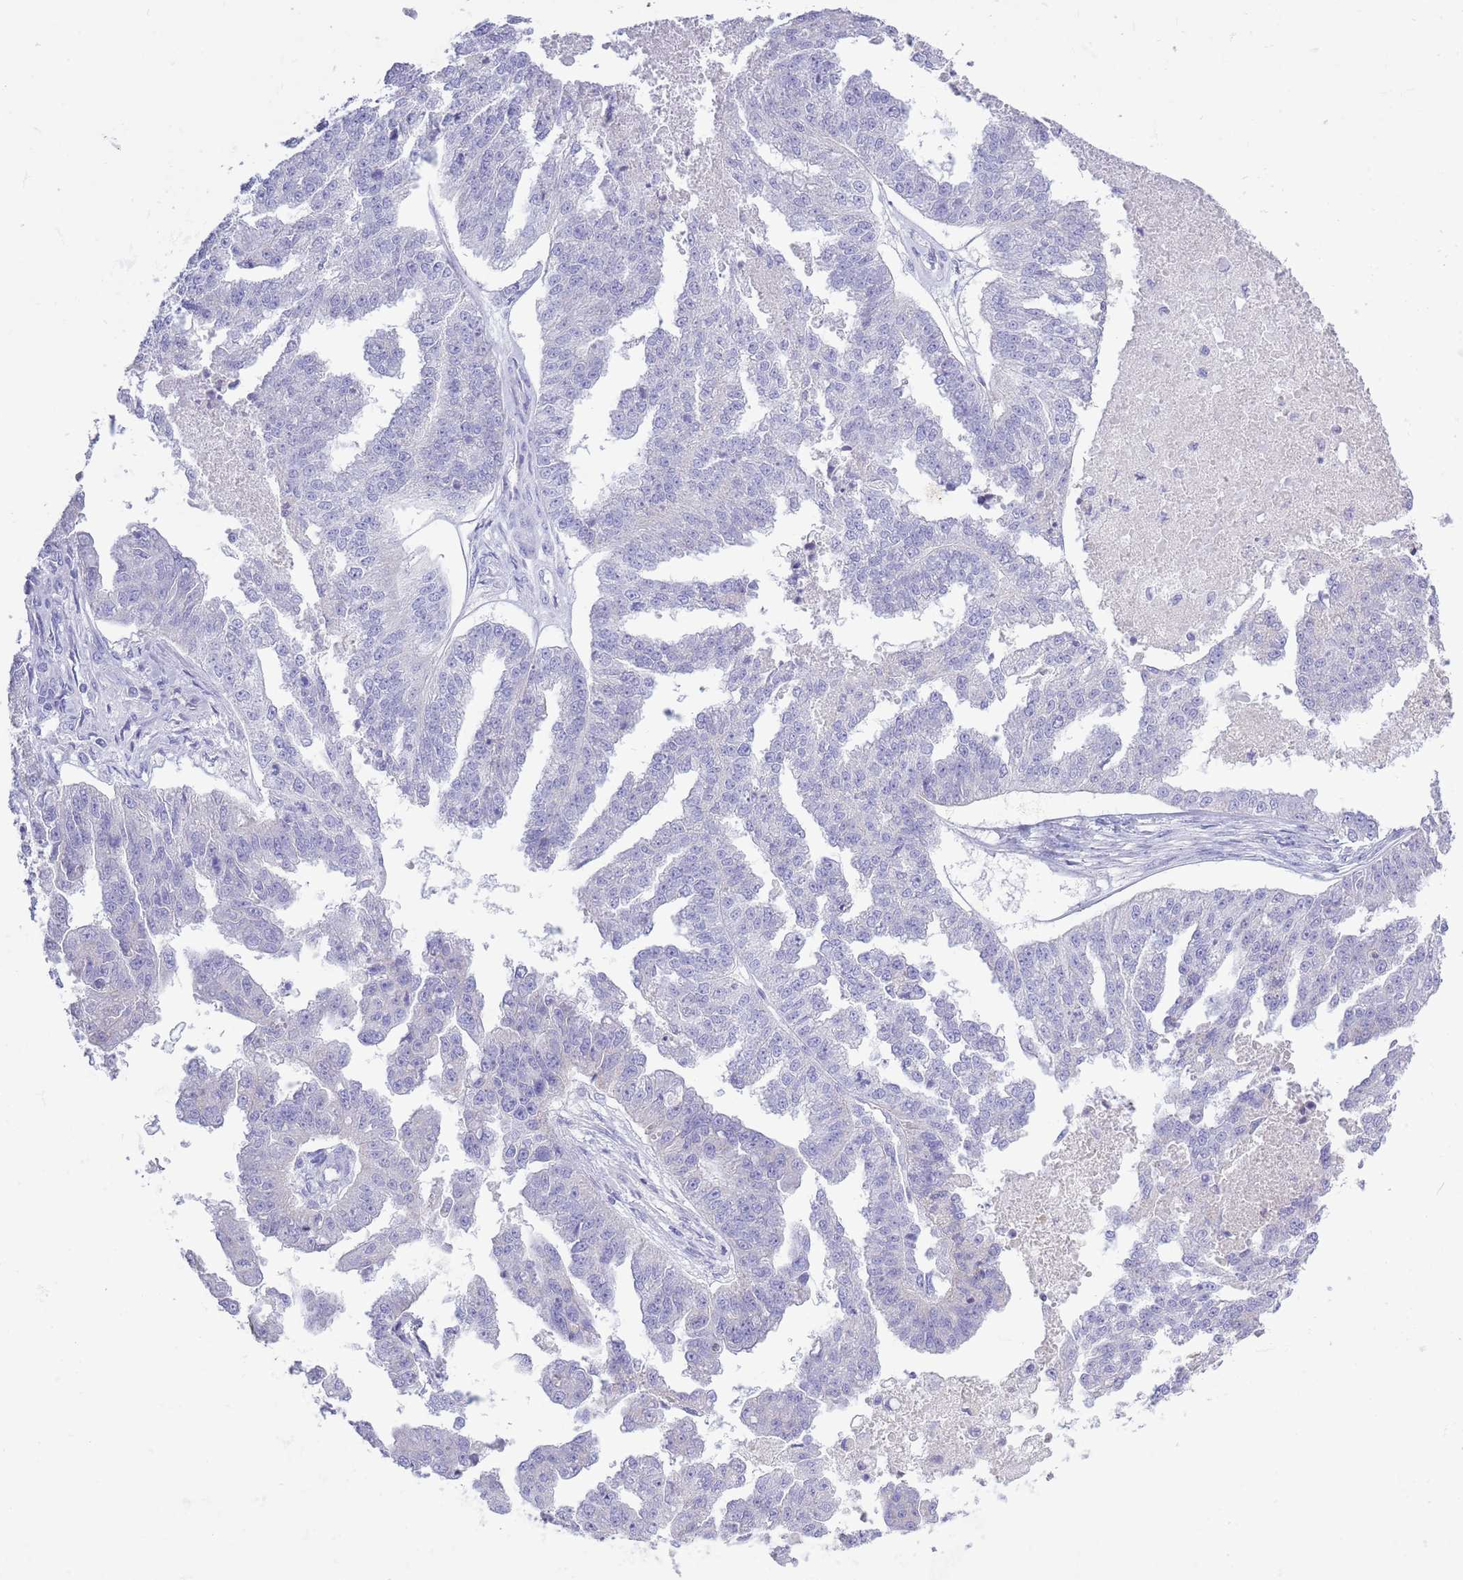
{"staining": {"intensity": "negative", "quantity": "none", "location": "none"}, "tissue": "ovarian cancer", "cell_type": "Tumor cells", "image_type": "cancer", "snomed": [{"axis": "morphology", "description": "Cystadenocarcinoma, serous, NOS"}, {"axis": "topography", "description": "Ovary"}], "caption": "Human ovarian cancer (serous cystadenocarcinoma) stained for a protein using immunohistochemistry (IHC) shows no positivity in tumor cells.", "gene": "ACR", "patient": {"sex": "female", "age": 58}}